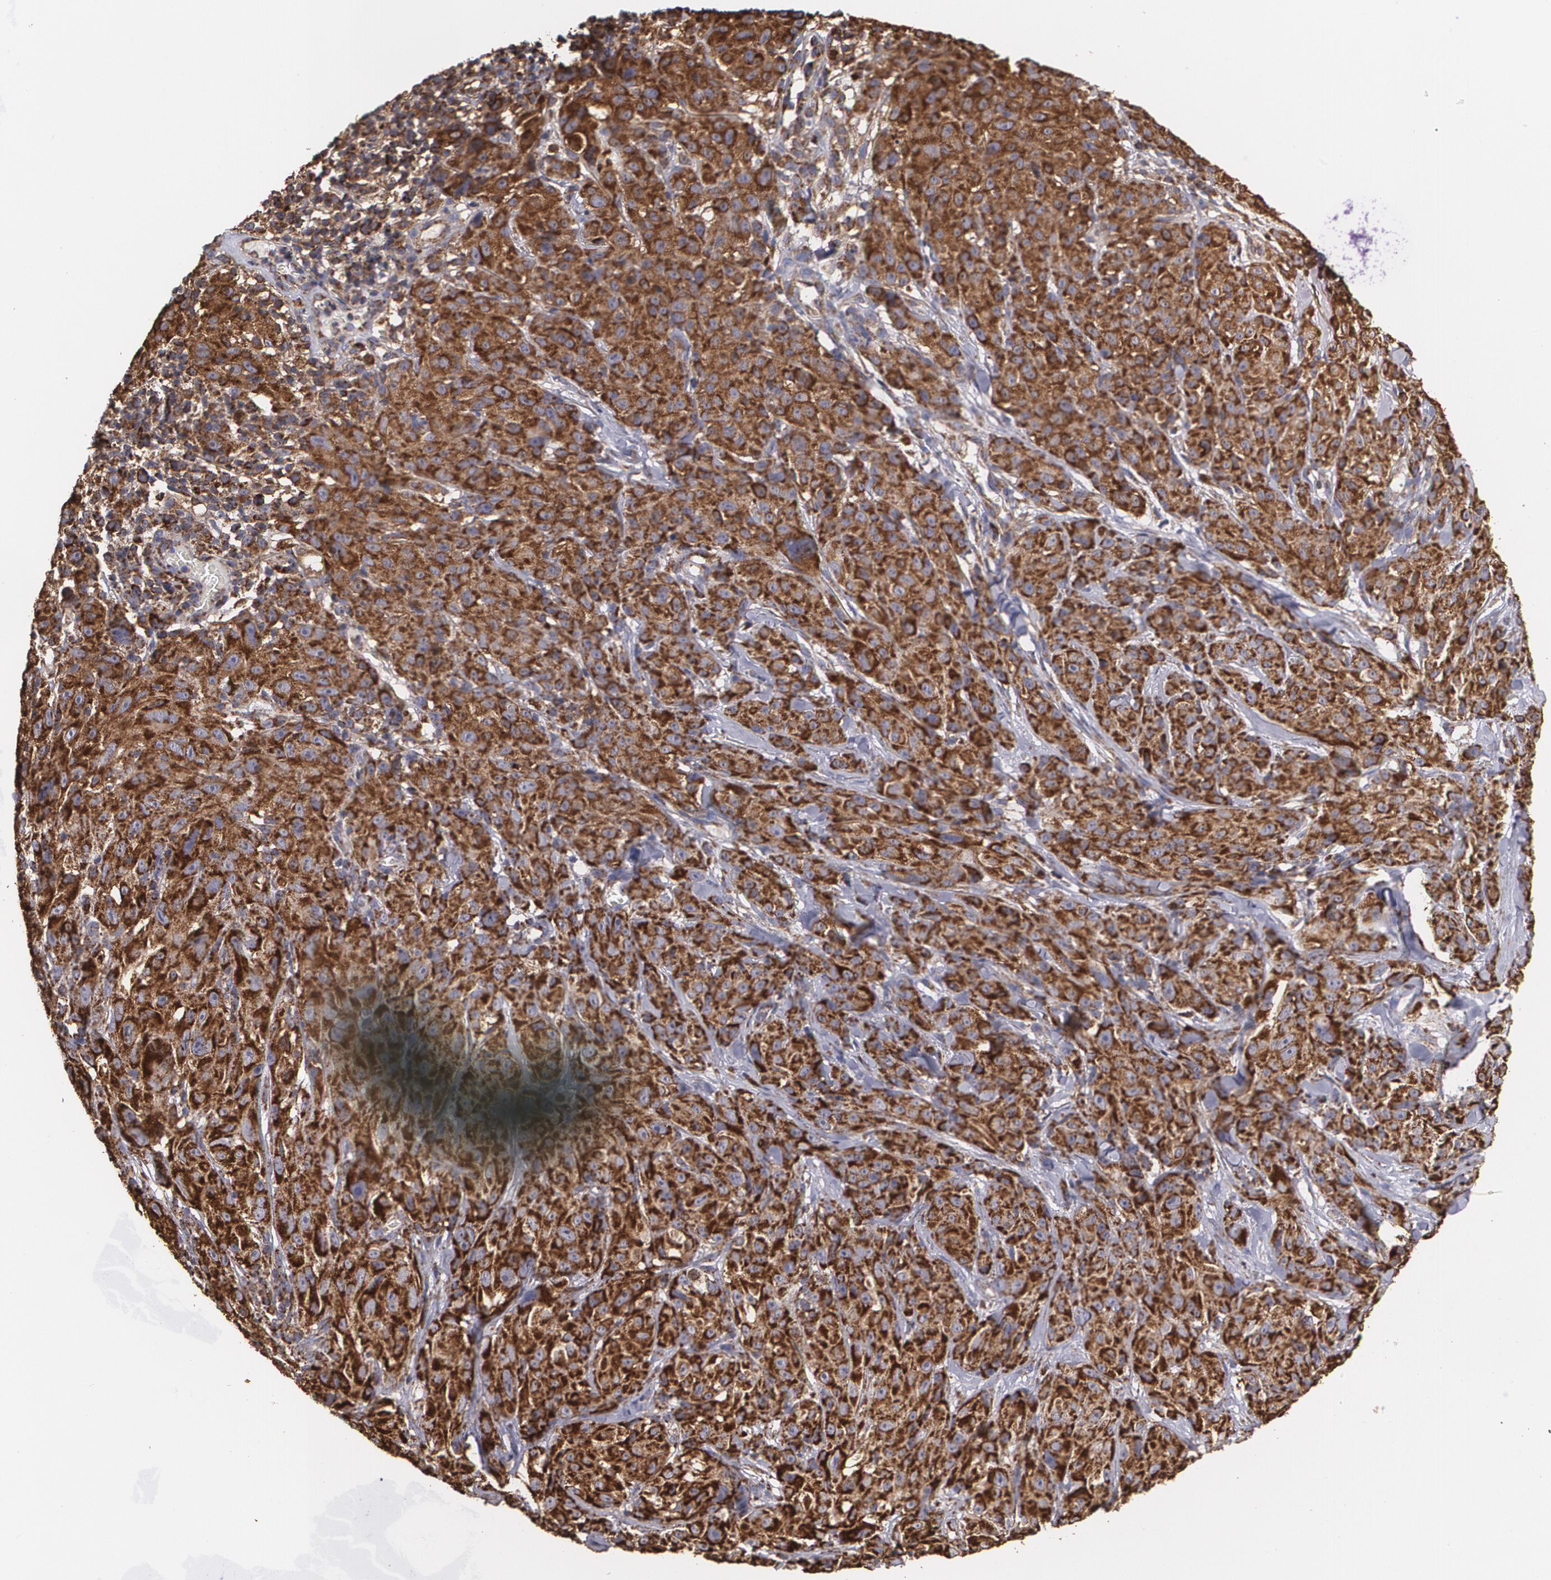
{"staining": {"intensity": "strong", "quantity": ">75%", "location": "cytoplasmic/membranous"}, "tissue": "melanoma", "cell_type": "Tumor cells", "image_type": "cancer", "snomed": [{"axis": "morphology", "description": "Malignant melanoma, NOS"}, {"axis": "topography", "description": "Skin"}], "caption": "Tumor cells exhibit high levels of strong cytoplasmic/membranous expression in approximately >75% of cells in melanoma.", "gene": "HSPD1", "patient": {"sex": "male", "age": 56}}